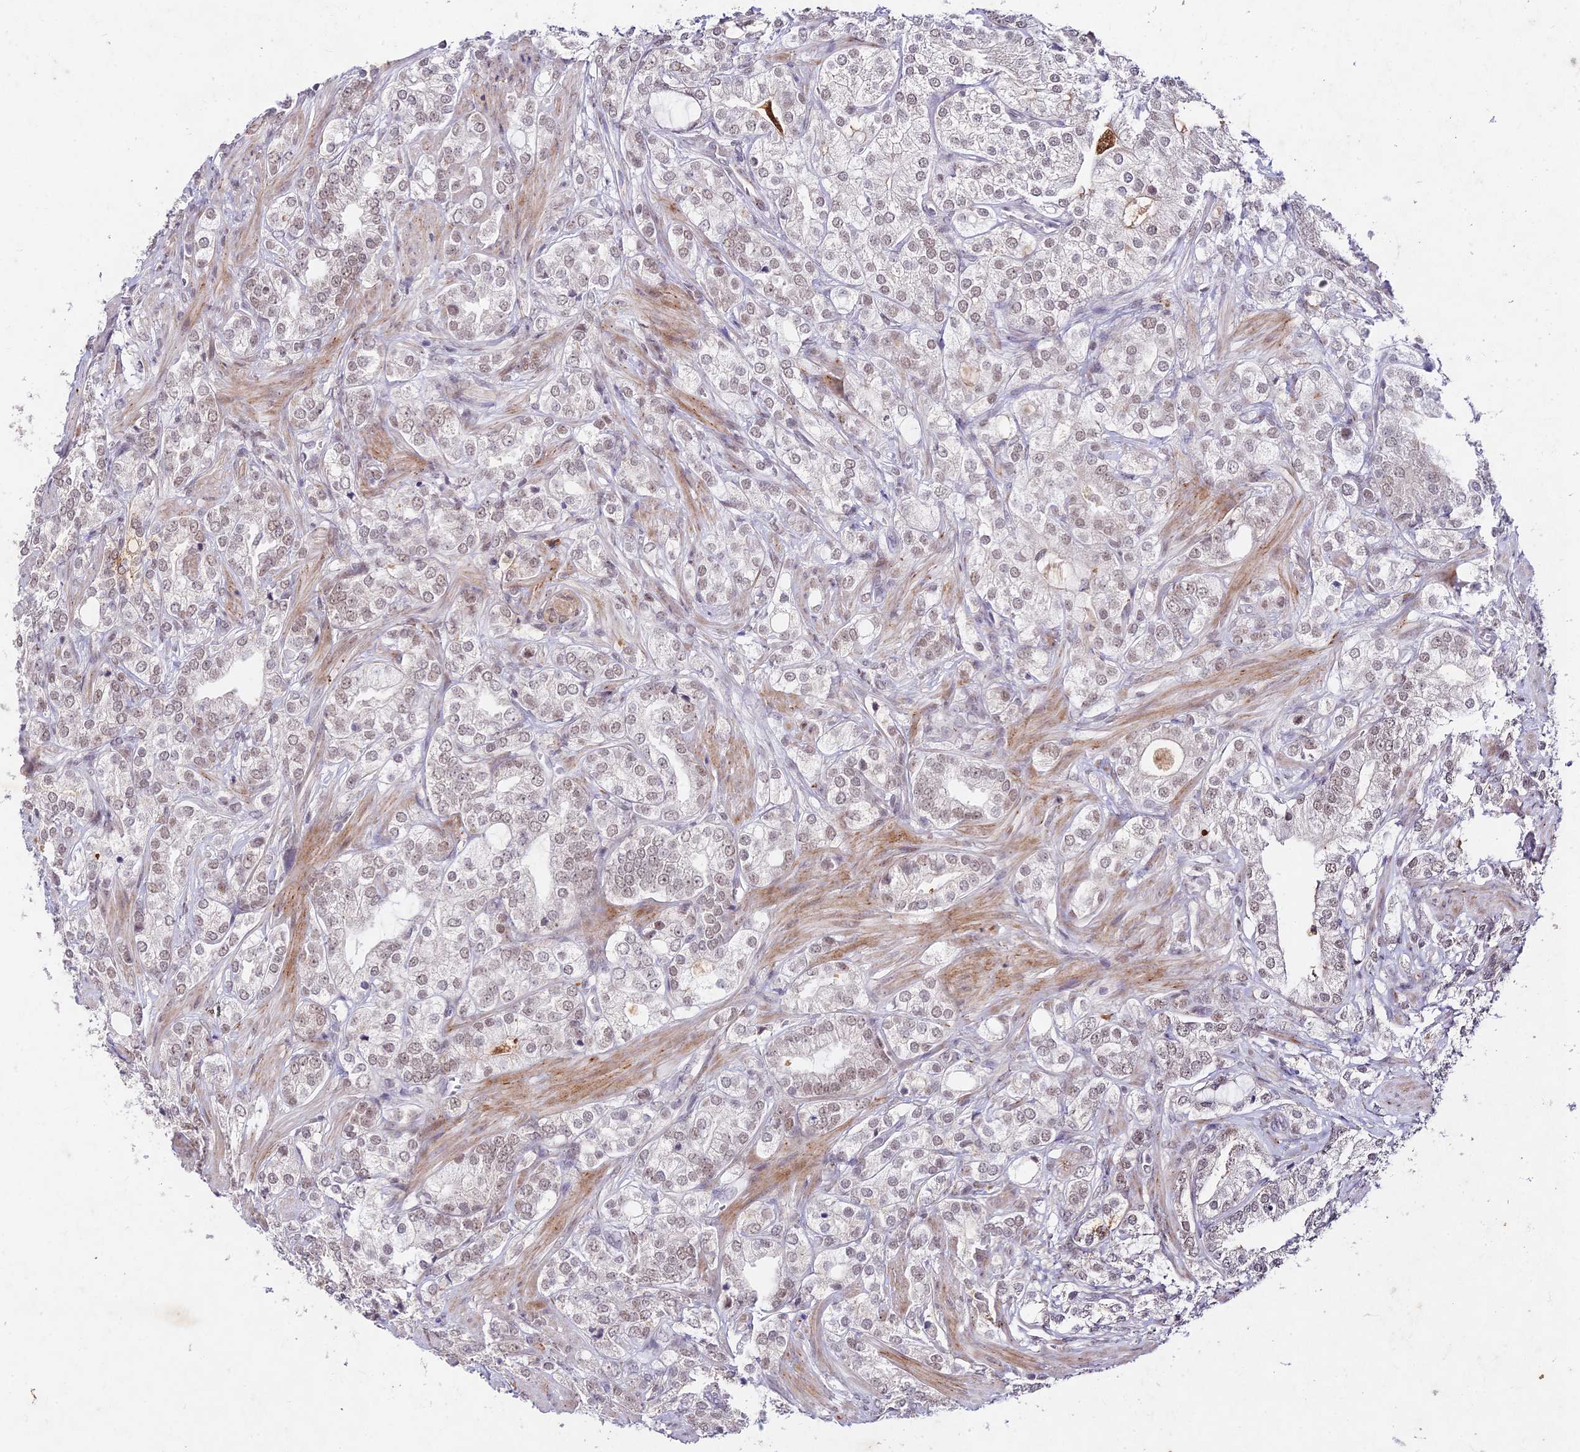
{"staining": {"intensity": "weak", "quantity": "25%-75%", "location": "nuclear"}, "tissue": "prostate cancer", "cell_type": "Tumor cells", "image_type": "cancer", "snomed": [{"axis": "morphology", "description": "Adenocarcinoma, High grade"}, {"axis": "topography", "description": "Prostate"}], "caption": "Immunohistochemistry (IHC) of prostate cancer displays low levels of weak nuclear expression in about 25%-75% of tumor cells.", "gene": "RAVER1", "patient": {"sex": "male", "age": 50}}